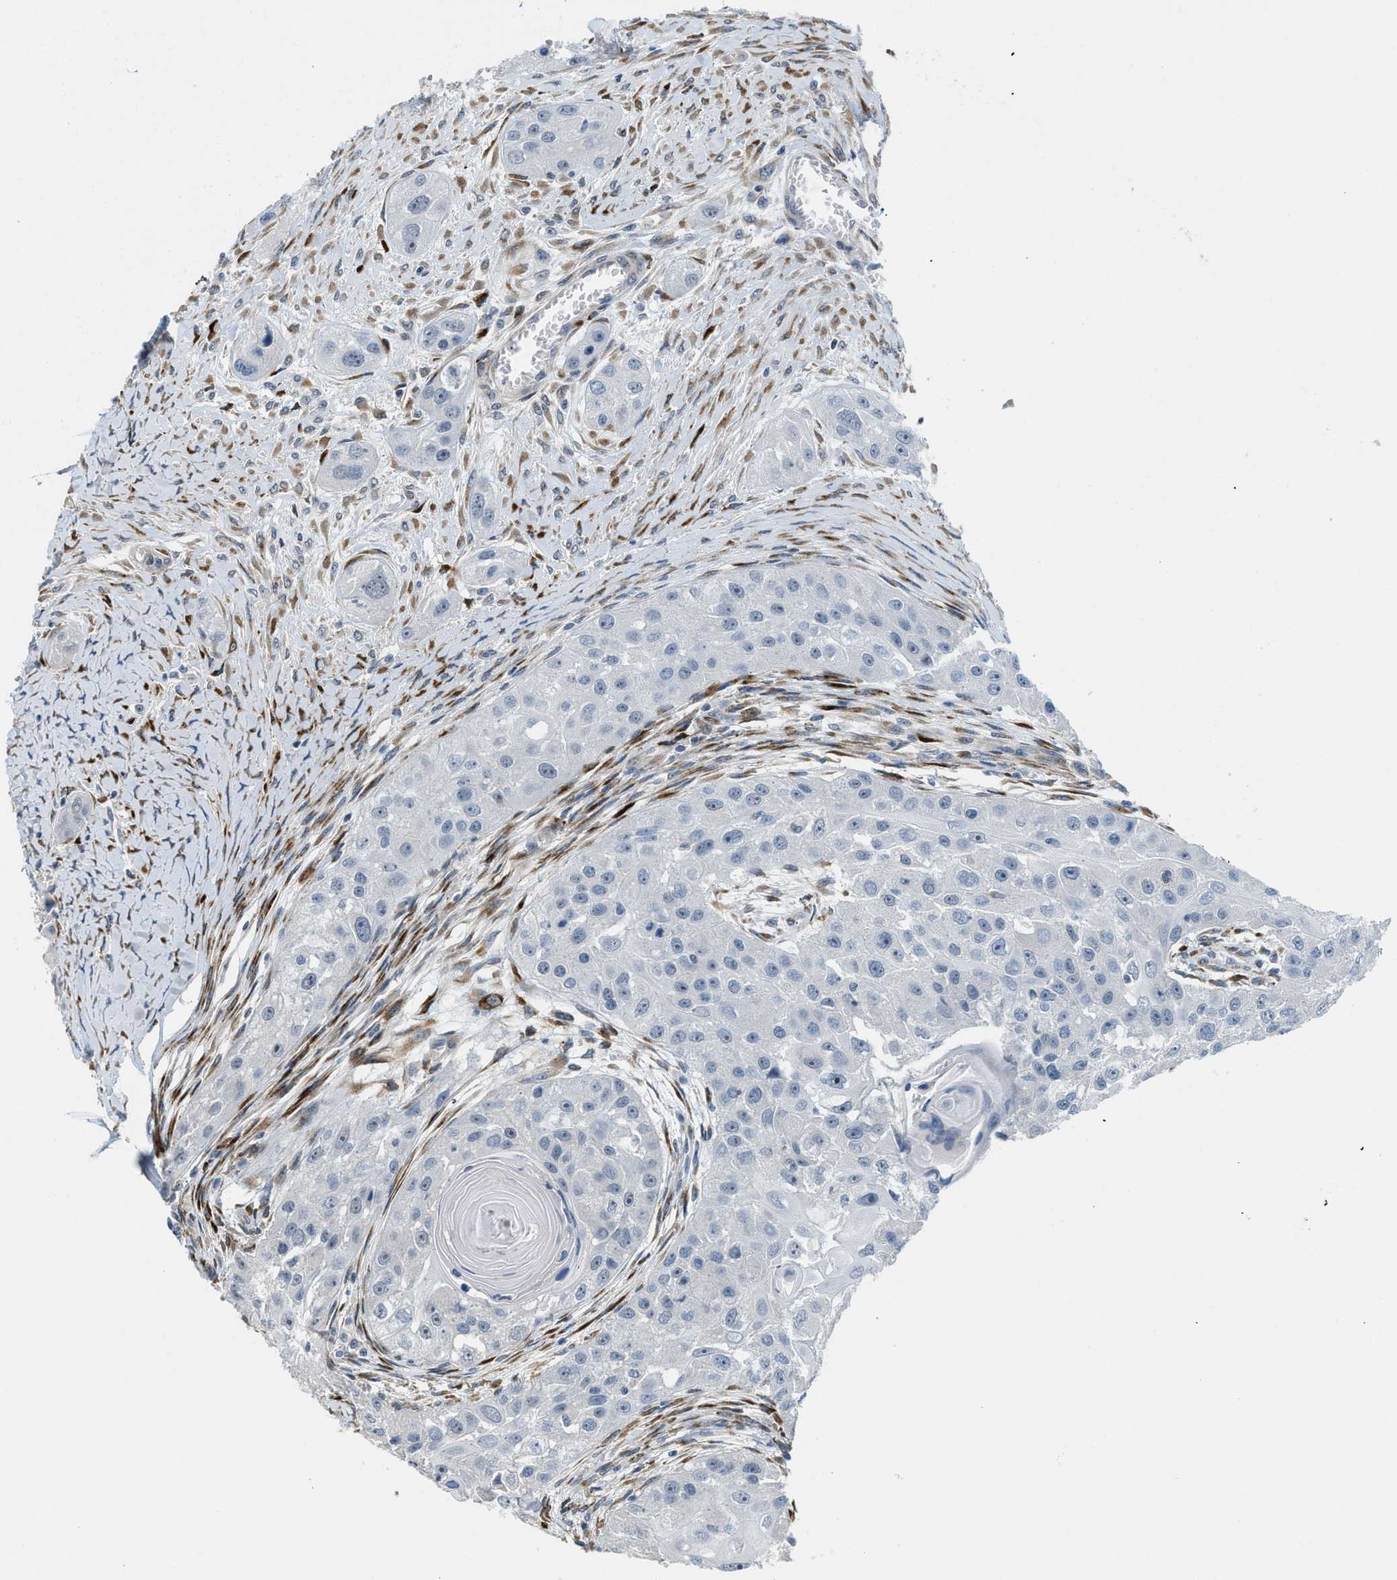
{"staining": {"intensity": "negative", "quantity": "none", "location": "none"}, "tissue": "head and neck cancer", "cell_type": "Tumor cells", "image_type": "cancer", "snomed": [{"axis": "morphology", "description": "Squamous cell carcinoma, NOS"}, {"axis": "morphology", "description": "Squamous cell carcinoma, metastatic, NOS"}, {"axis": "topography", "description": "Lymph node"}, {"axis": "topography", "description": "Salivary gland"}, {"axis": "topography", "description": "Head-Neck"}], "caption": "Tumor cells show no significant protein expression in head and neck metastatic squamous cell carcinoma. (Stains: DAB (3,3'-diaminobenzidine) immunohistochemistry (IHC) with hematoxylin counter stain, Microscopy: brightfield microscopy at high magnification).", "gene": "TMEM154", "patient": {"sex": "female", "age": 74}}